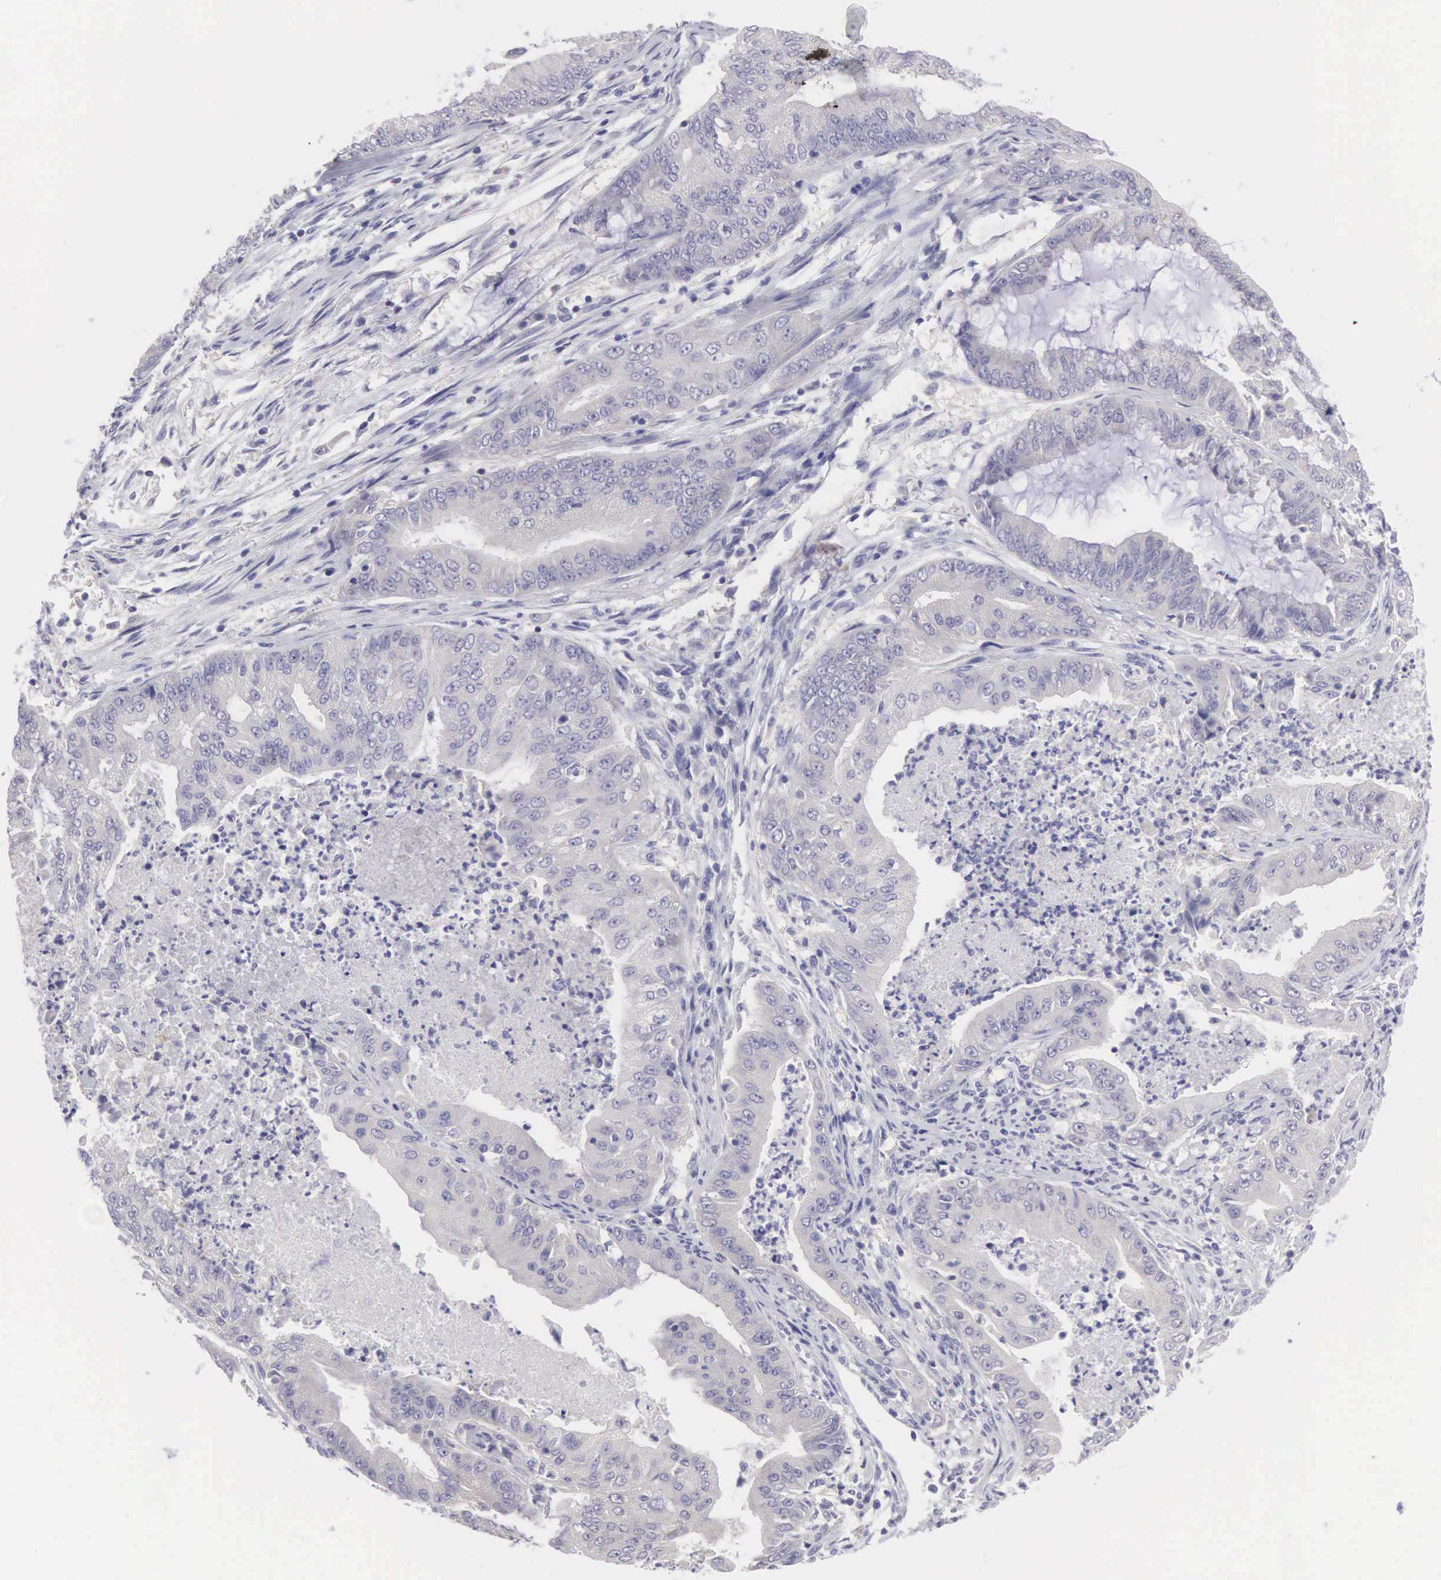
{"staining": {"intensity": "negative", "quantity": "none", "location": "none"}, "tissue": "endometrial cancer", "cell_type": "Tumor cells", "image_type": "cancer", "snomed": [{"axis": "morphology", "description": "Adenocarcinoma, NOS"}, {"axis": "topography", "description": "Endometrium"}], "caption": "Endometrial adenocarcinoma was stained to show a protein in brown. There is no significant staining in tumor cells.", "gene": "SLITRK4", "patient": {"sex": "female", "age": 63}}